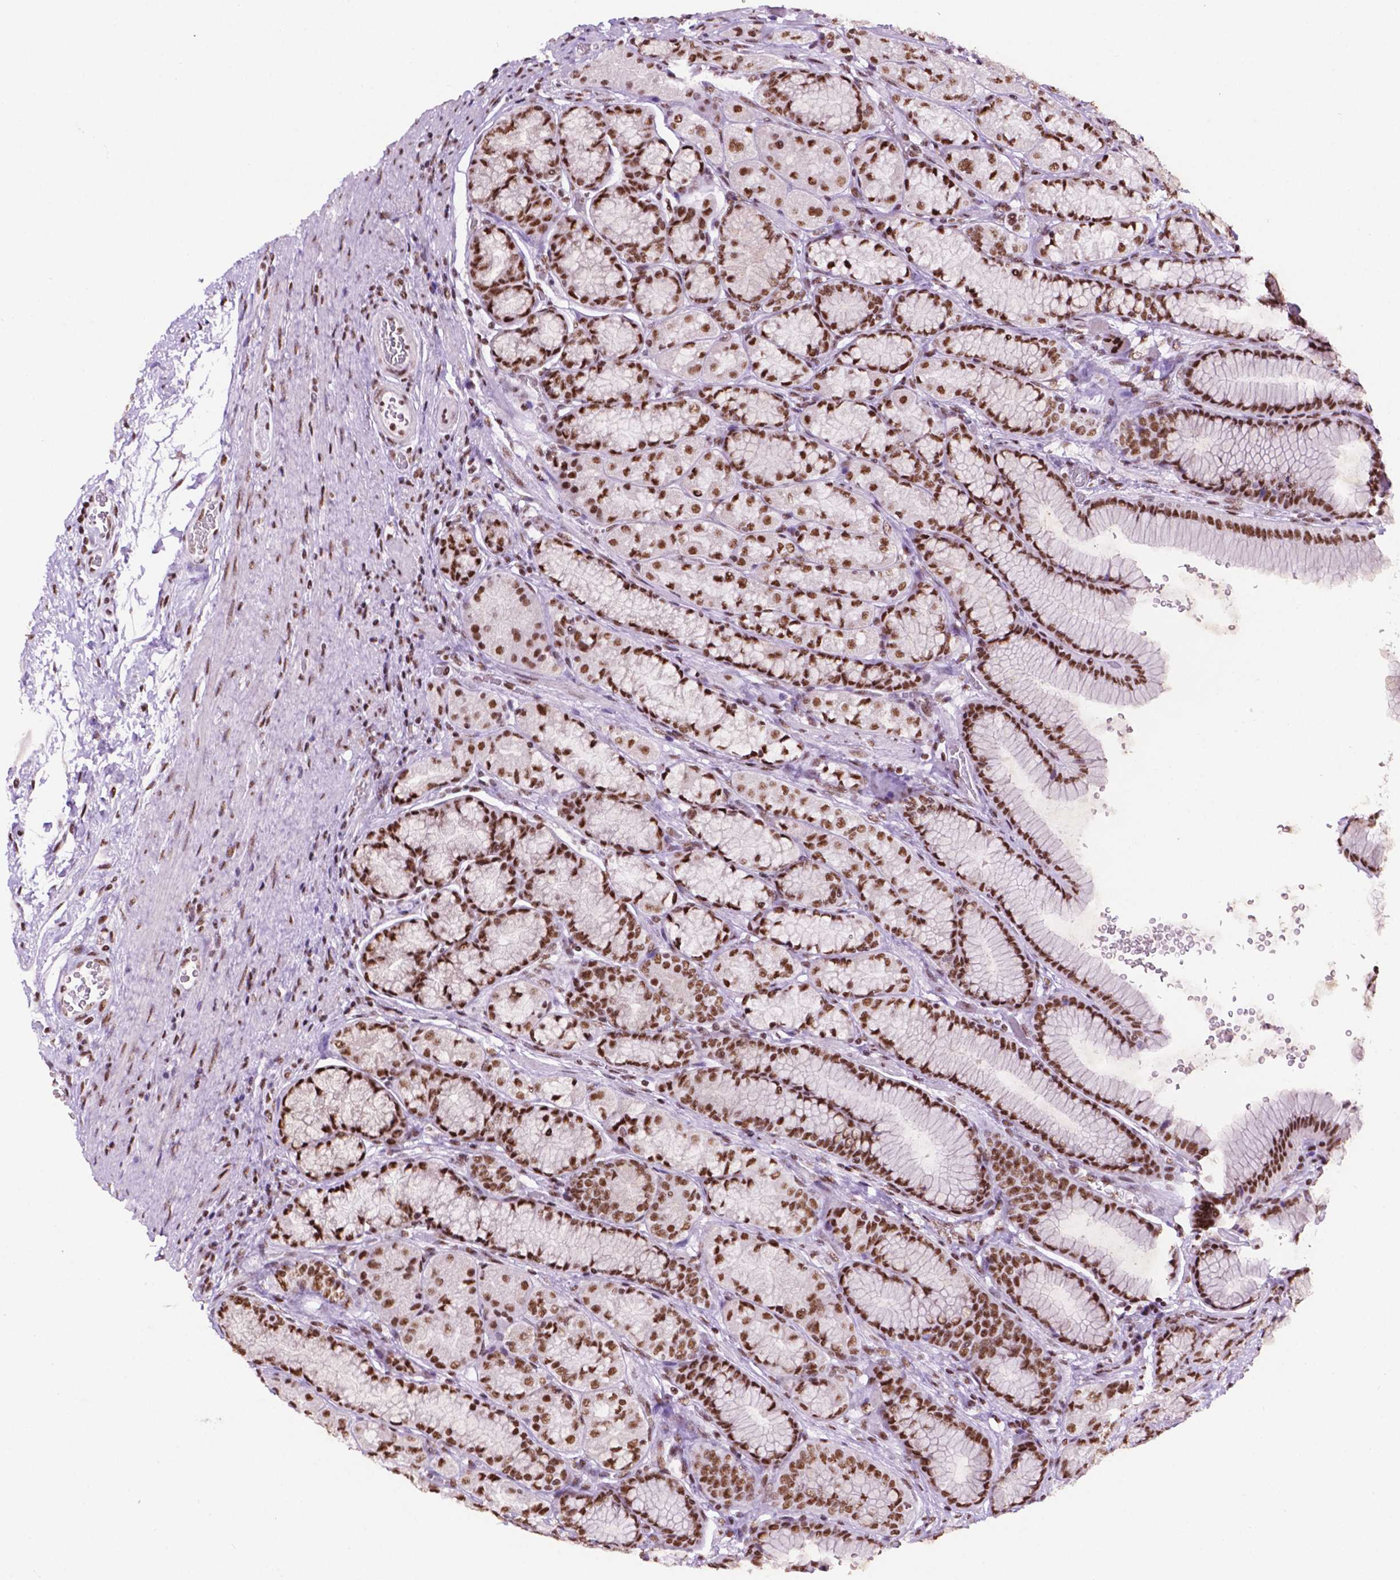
{"staining": {"intensity": "strong", "quantity": ">75%", "location": "nuclear"}, "tissue": "stomach", "cell_type": "Glandular cells", "image_type": "normal", "snomed": [{"axis": "morphology", "description": "Normal tissue, NOS"}, {"axis": "morphology", "description": "Adenocarcinoma, NOS"}, {"axis": "morphology", "description": "Adenocarcinoma, High grade"}, {"axis": "topography", "description": "Stomach, upper"}, {"axis": "topography", "description": "Stomach"}], "caption": "Immunohistochemistry (IHC) histopathology image of unremarkable stomach: human stomach stained using IHC shows high levels of strong protein expression localized specifically in the nuclear of glandular cells, appearing as a nuclear brown color.", "gene": "CCAR2", "patient": {"sex": "female", "age": 65}}